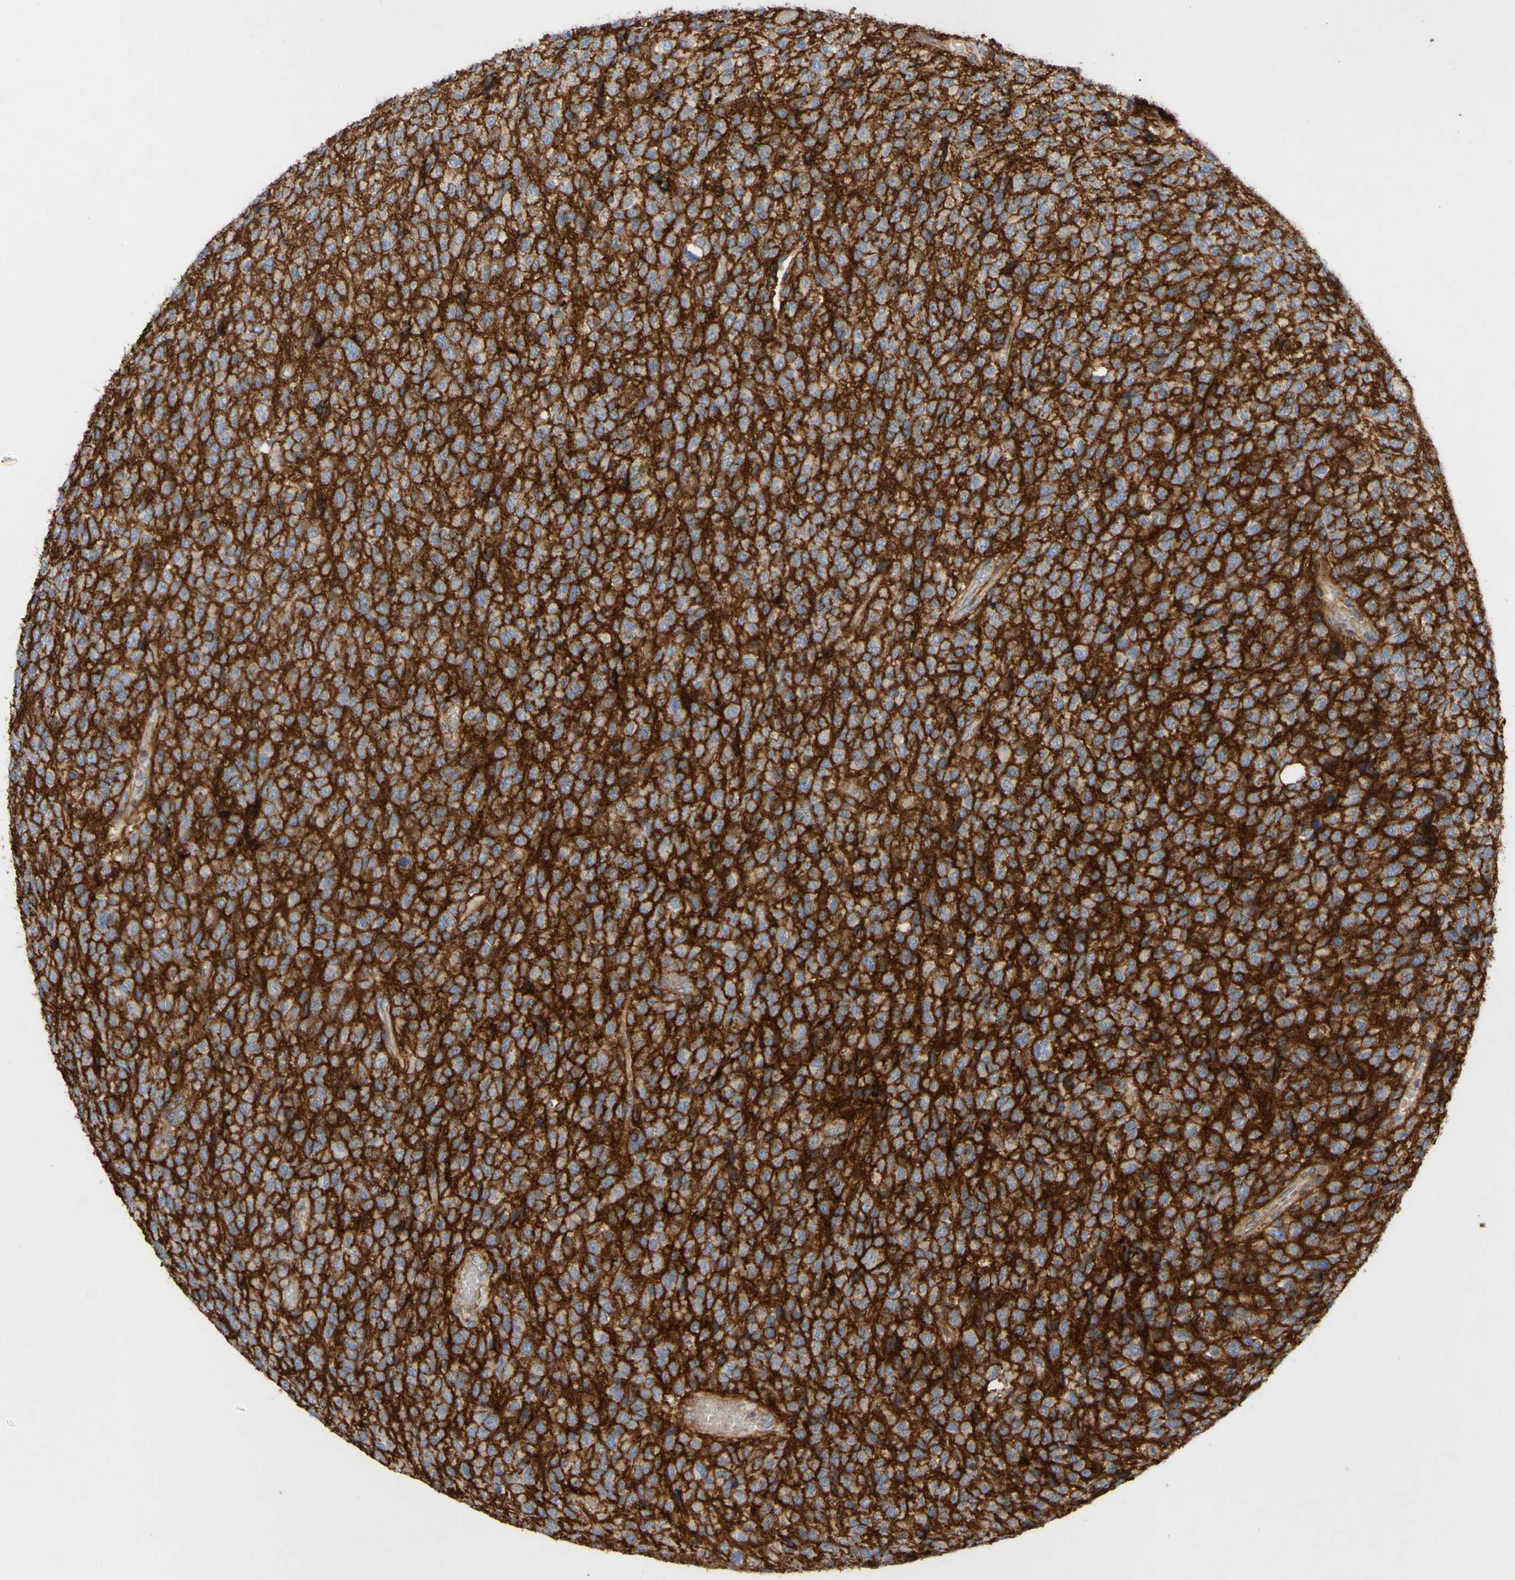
{"staining": {"intensity": "strong", "quantity": ">75%", "location": "cytoplasmic/membranous"}, "tissue": "glioma", "cell_type": "Tumor cells", "image_type": "cancer", "snomed": [{"axis": "morphology", "description": "Glioma, malignant, High grade"}, {"axis": "topography", "description": "pancreas cauda"}], "caption": "IHC micrograph of glioma stained for a protein (brown), which displays high levels of strong cytoplasmic/membranous expression in approximately >75% of tumor cells.", "gene": "ATP2A3", "patient": {"sex": "male", "age": 60}}